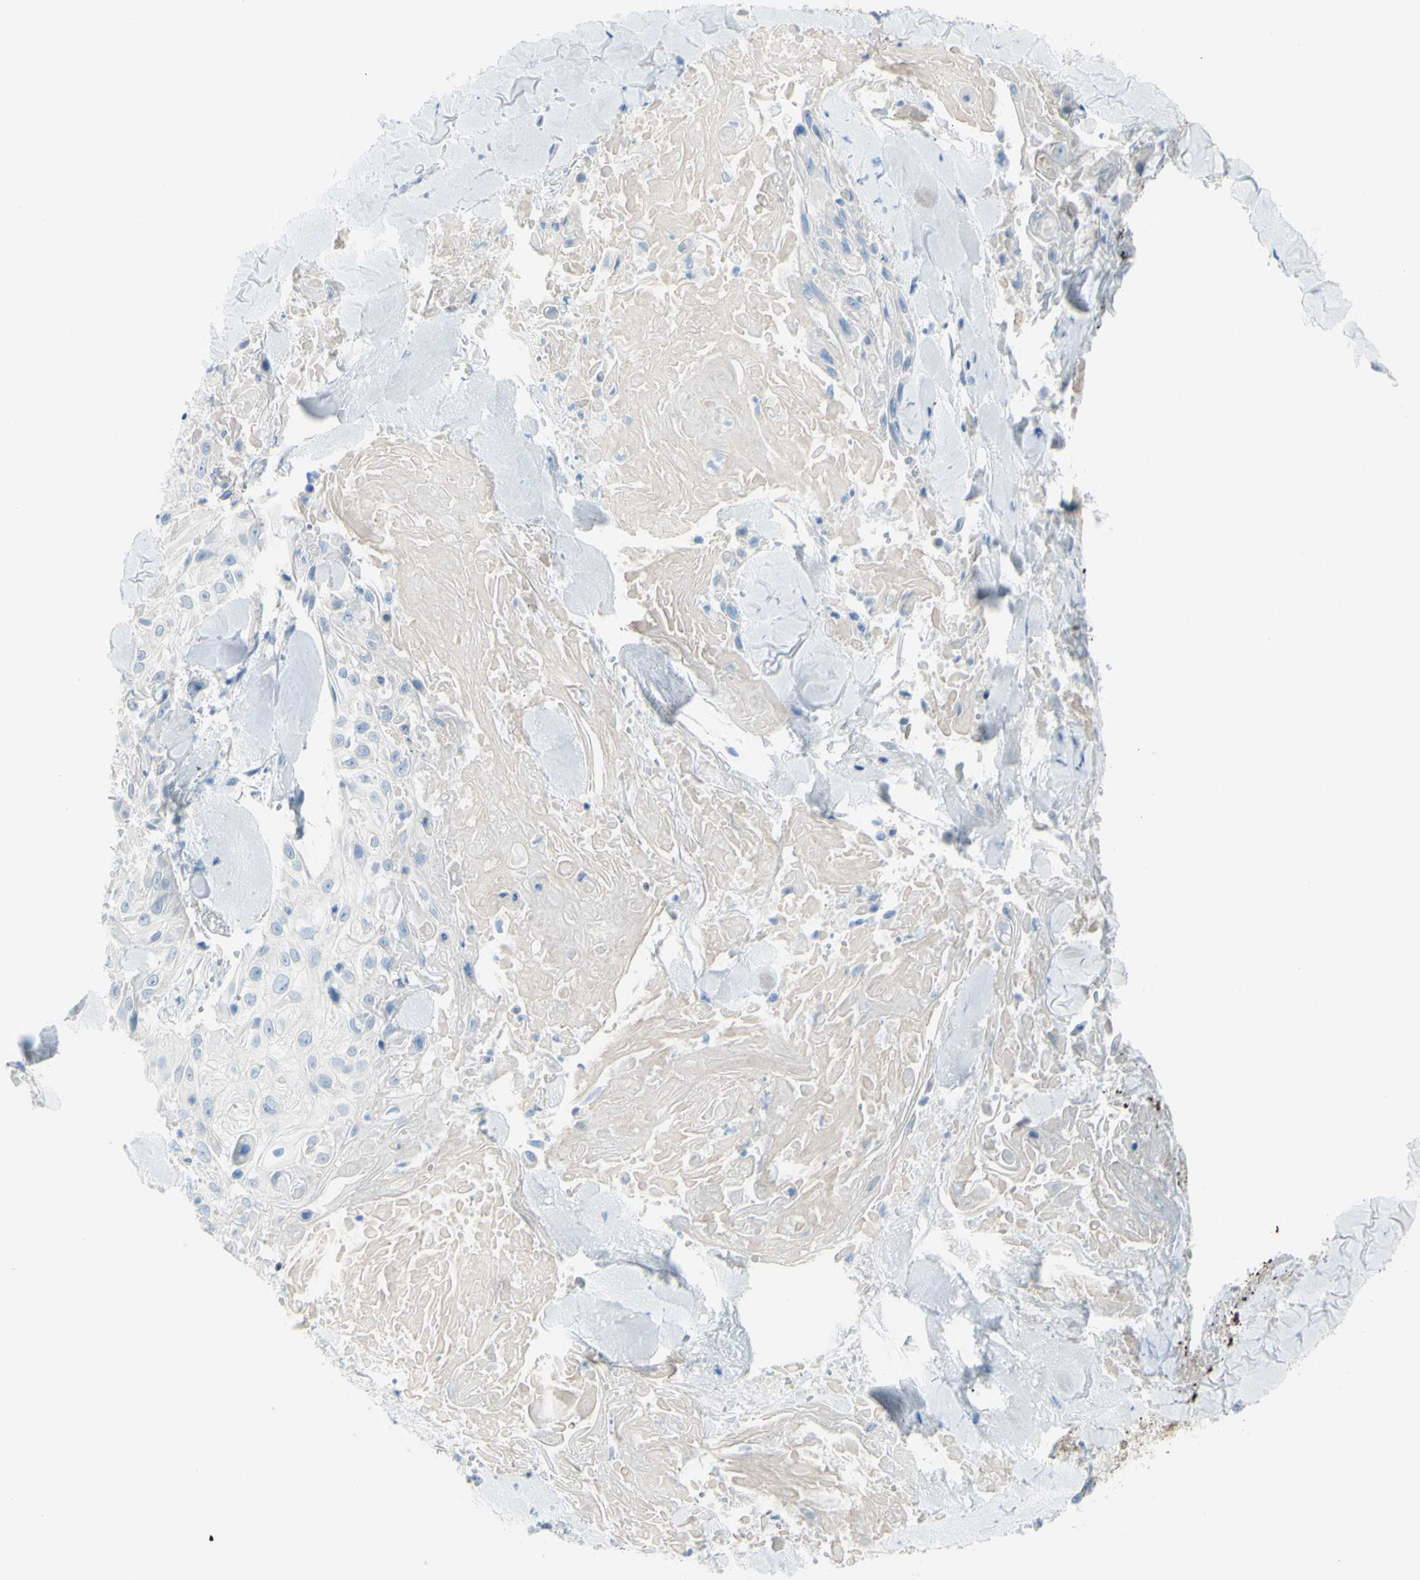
{"staining": {"intensity": "negative", "quantity": "none", "location": "none"}, "tissue": "skin cancer", "cell_type": "Tumor cells", "image_type": "cancer", "snomed": [{"axis": "morphology", "description": "Squamous cell carcinoma, NOS"}, {"axis": "topography", "description": "Skin"}], "caption": "High magnification brightfield microscopy of squamous cell carcinoma (skin) stained with DAB (3,3'-diaminobenzidine) (brown) and counterstained with hematoxylin (blue): tumor cells show no significant expression.", "gene": "TFPI2", "patient": {"sex": "male", "age": 86}}